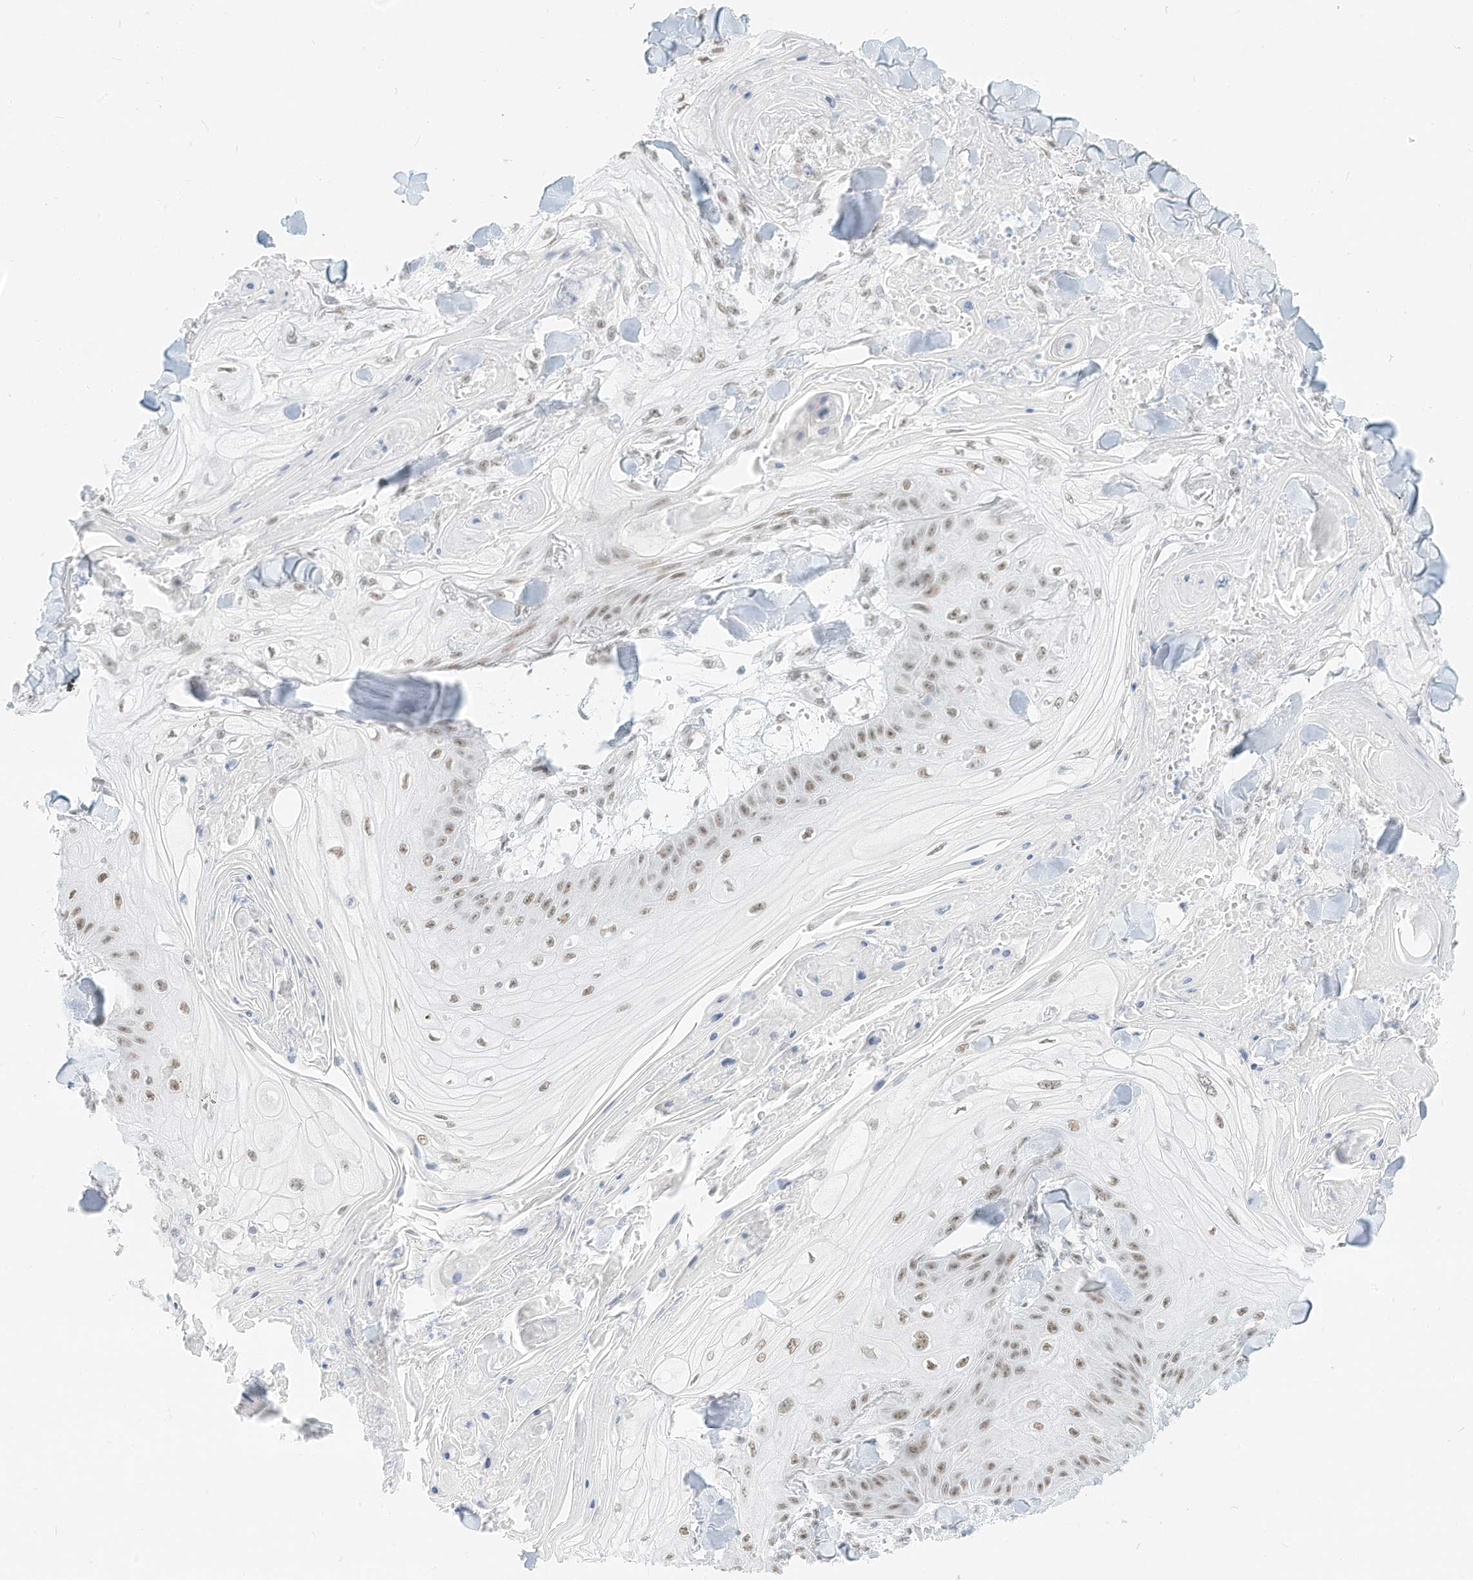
{"staining": {"intensity": "weak", "quantity": ">75%", "location": "nuclear"}, "tissue": "skin cancer", "cell_type": "Tumor cells", "image_type": "cancer", "snomed": [{"axis": "morphology", "description": "Squamous cell carcinoma, NOS"}, {"axis": "topography", "description": "Skin"}], "caption": "Tumor cells exhibit weak nuclear staining in approximately >75% of cells in squamous cell carcinoma (skin).", "gene": "PGC", "patient": {"sex": "male", "age": 74}}